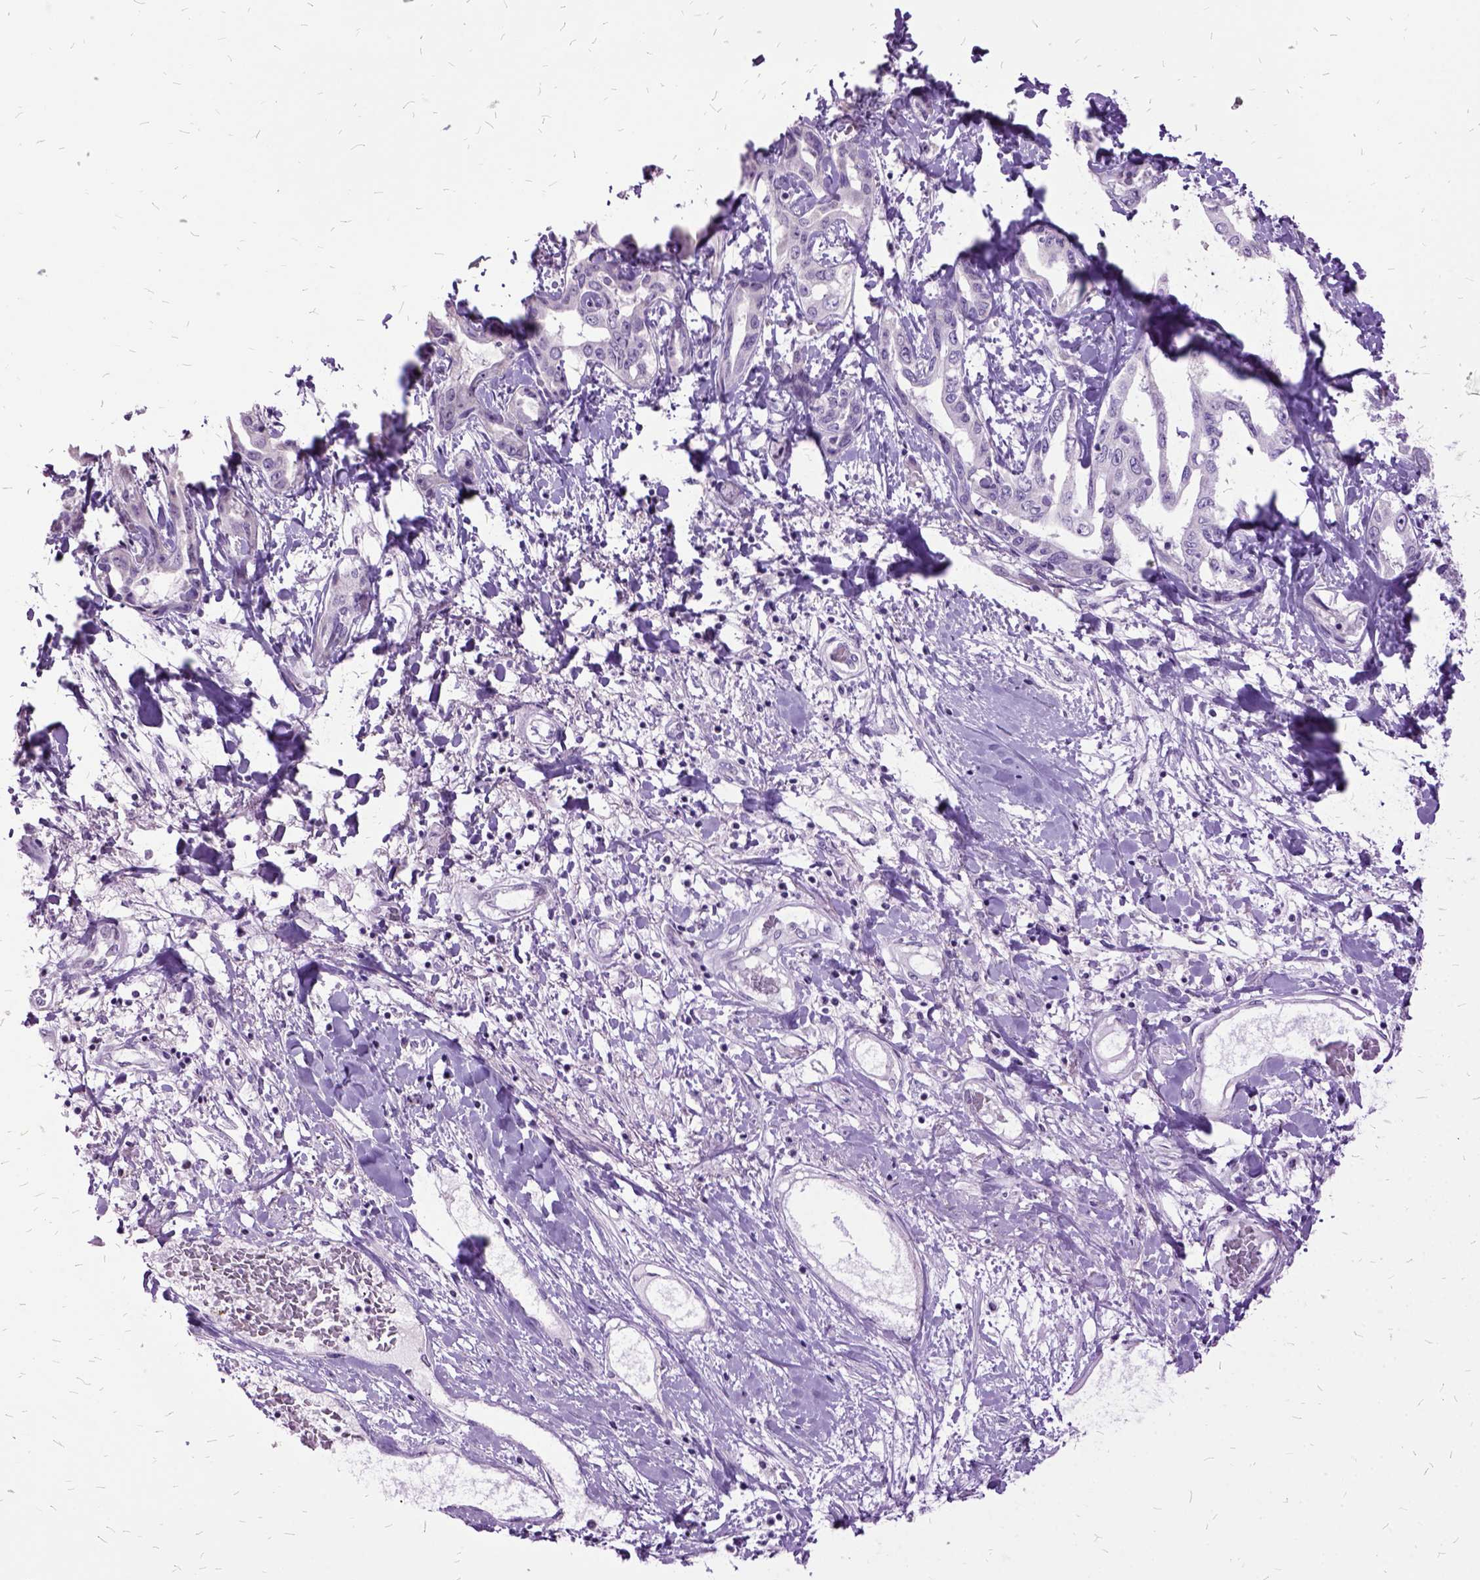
{"staining": {"intensity": "negative", "quantity": "none", "location": "none"}, "tissue": "liver cancer", "cell_type": "Tumor cells", "image_type": "cancer", "snomed": [{"axis": "morphology", "description": "Cholangiocarcinoma"}, {"axis": "topography", "description": "Liver"}], "caption": "Liver cancer (cholangiocarcinoma) was stained to show a protein in brown. There is no significant positivity in tumor cells. The staining was performed using DAB (3,3'-diaminobenzidine) to visualize the protein expression in brown, while the nuclei were stained in blue with hematoxylin (Magnification: 20x).", "gene": "MME", "patient": {"sex": "male", "age": 59}}